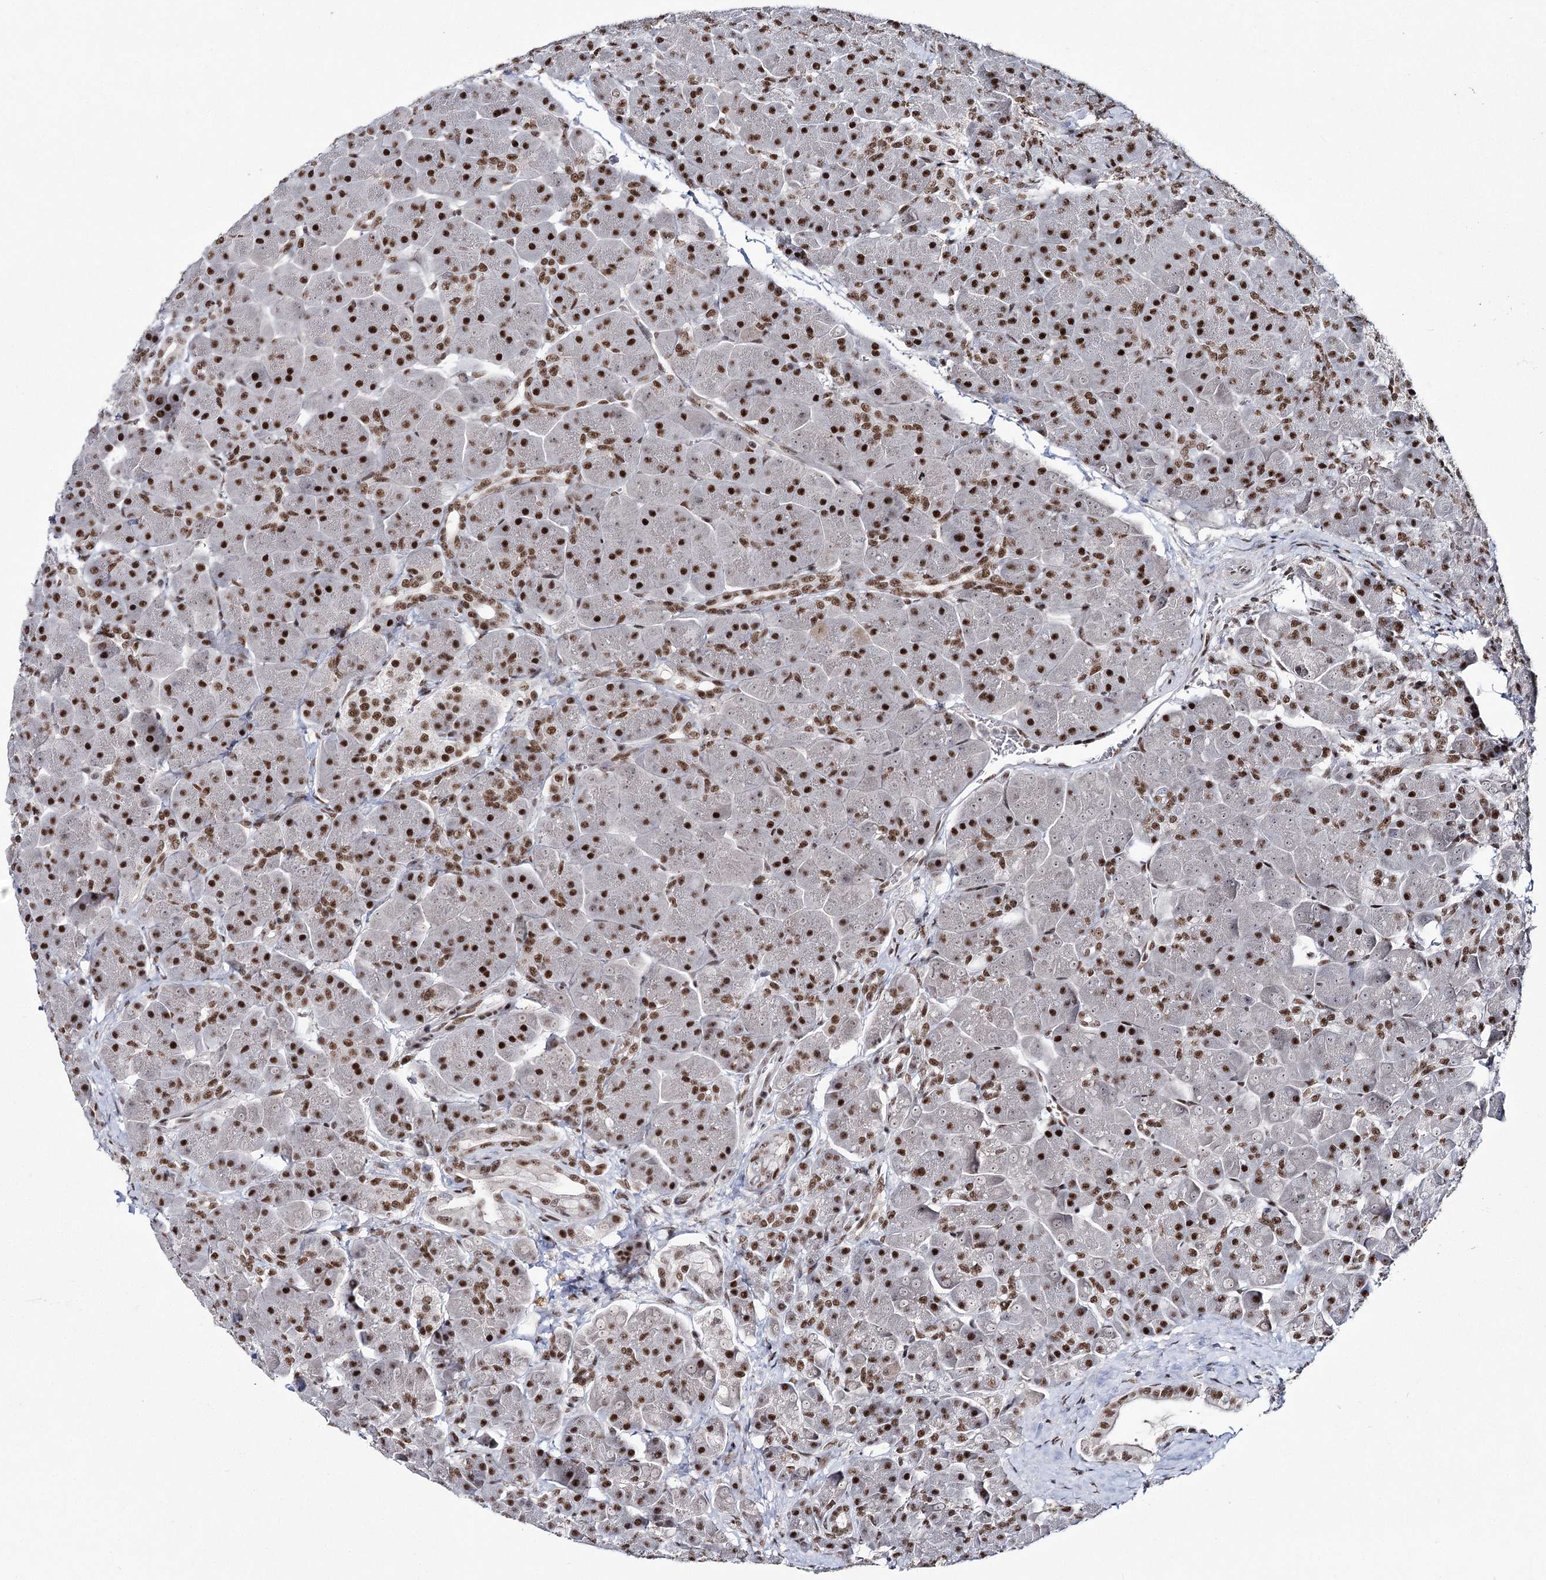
{"staining": {"intensity": "strong", "quantity": ">75%", "location": "nuclear"}, "tissue": "pancreas", "cell_type": "Exocrine glandular cells", "image_type": "normal", "snomed": [{"axis": "morphology", "description": "Normal tissue, NOS"}, {"axis": "topography", "description": "Pancreas"}], "caption": "Protein staining by immunohistochemistry shows strong nuclear expression in approximately >75% of exocrine glandular cells in unremarkable pancreas.", "gene": "SCAF8", "patient": {"sex": "male", "age": 66}}